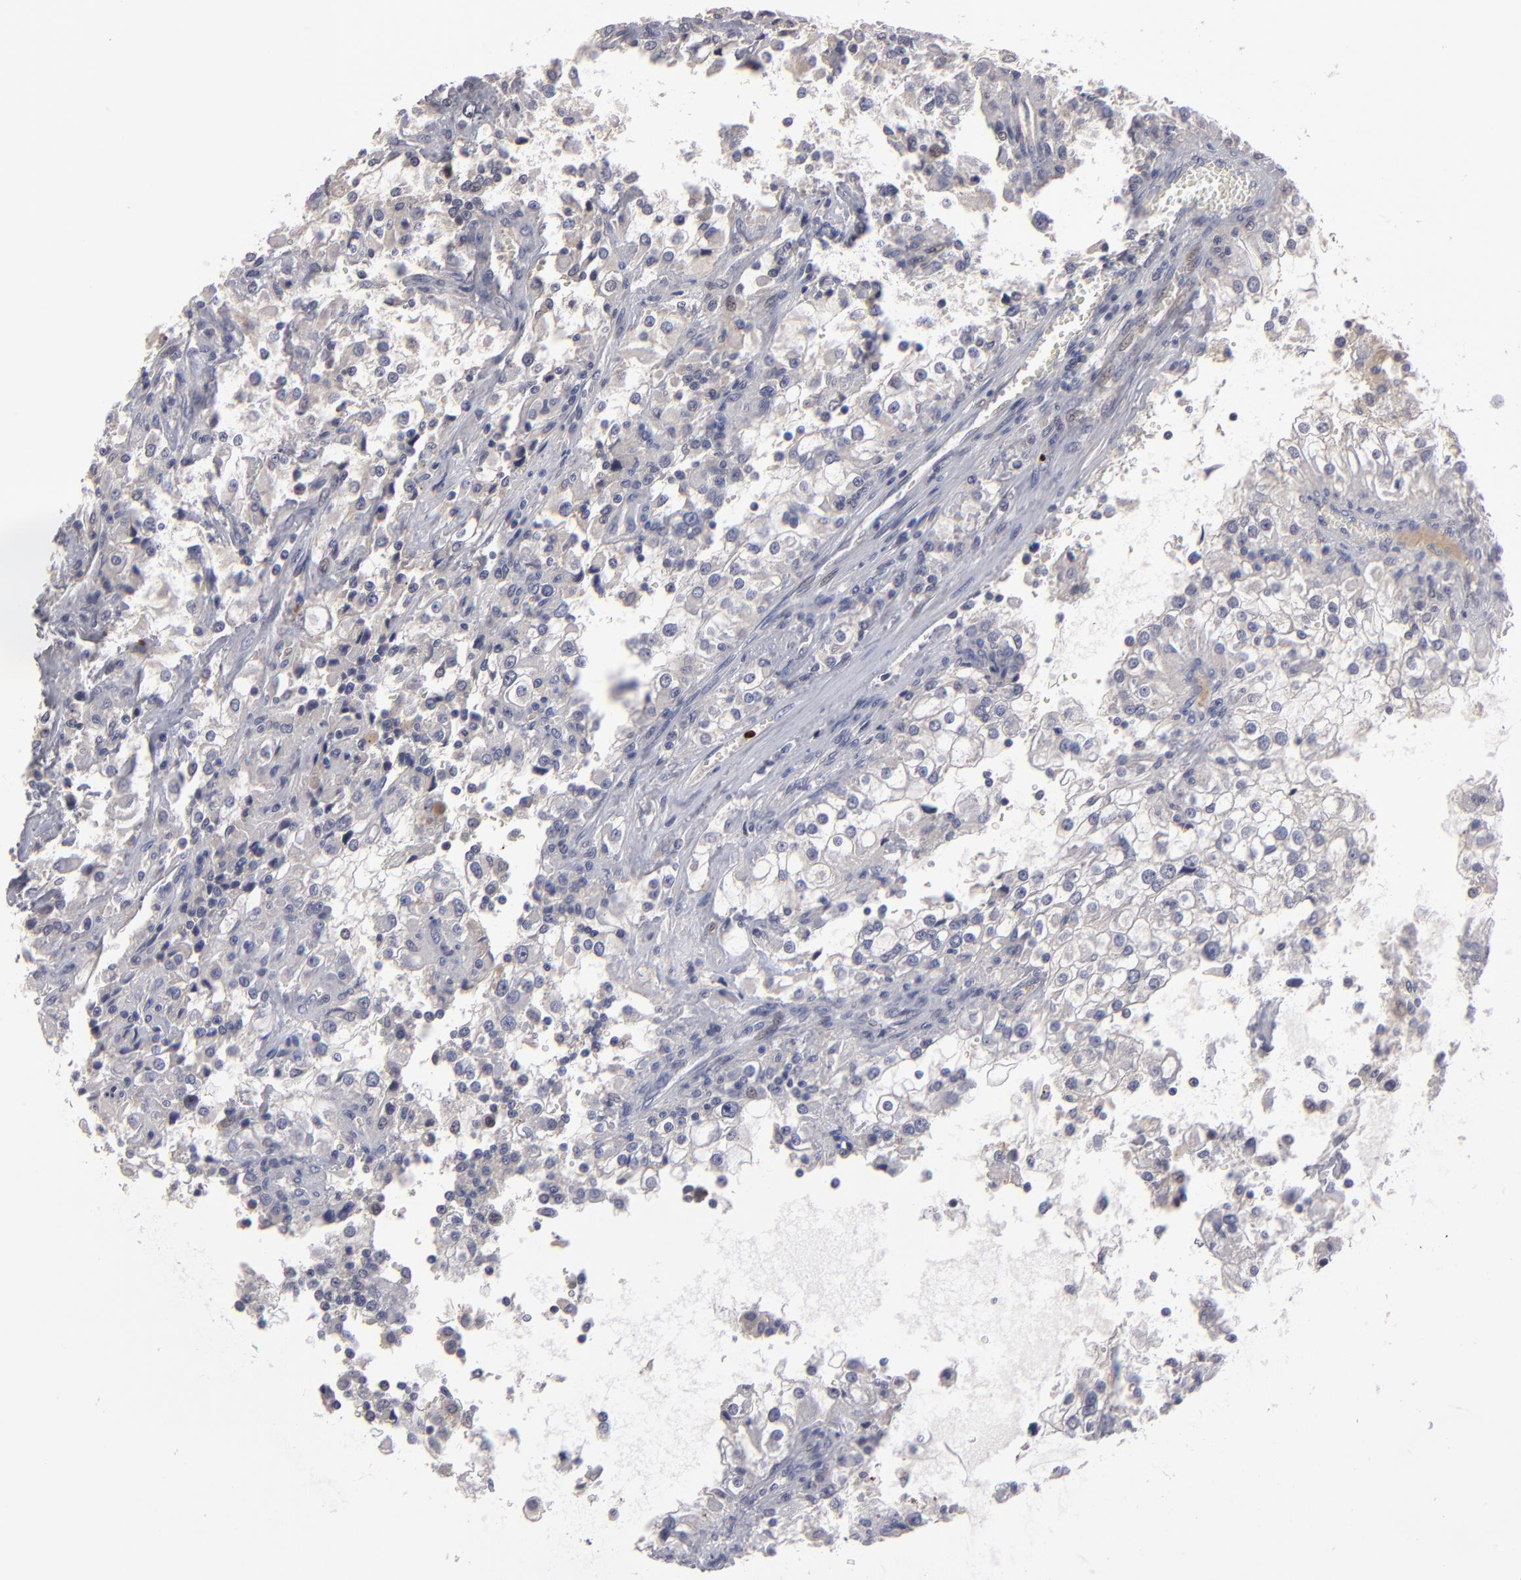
{"staining": {"intensity": "negative", "quantity": "none", "location": "none"}, "tissue": "renal cancer", "cell_type": "Tumor cells", "image_type": "cancer", "snomed": [{"axis": "morphology", "description": "Adenocarcinoma, NOS"}, {"axis": "topography", "description": "Kidney"}], "caption": "Immunohistochemistry (IHC) photomicrograph of neoplastic tissue: human renal cancer (adenocarcinoma) stained with DAB (3,3'-diaminobenzidine) shows no significant protein staining in tumor cells.", "gene": "GPM6B", "patient": {"sex": "female", "age": 52}}